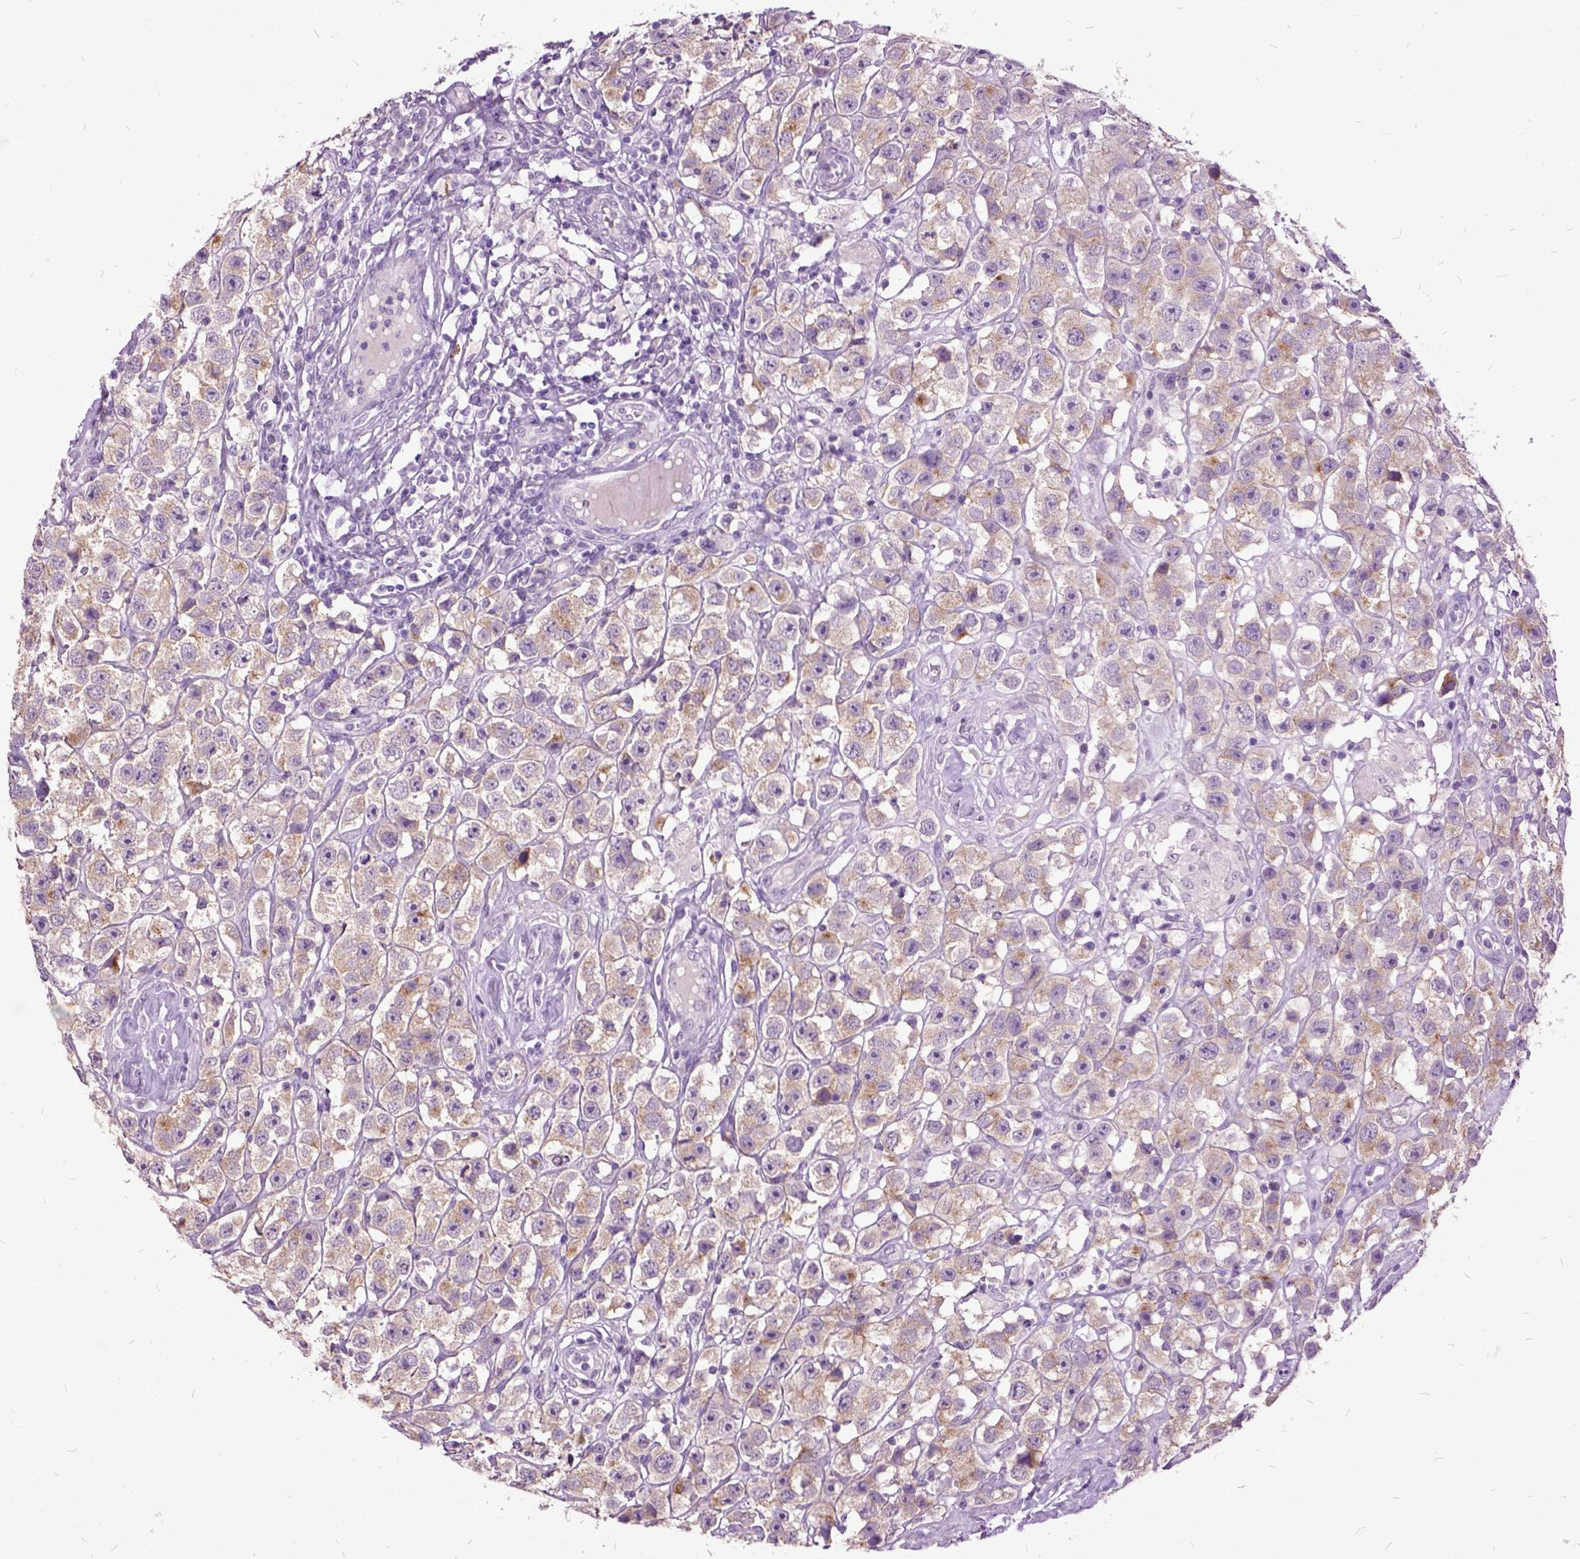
{"staining": {"intensity": "negative", "quantity": "none", "location": "none"}, "tissue": "testis cancer", "cell_type": "Tumor cells", "image_type": "cancer", "snomed": [{"axis": "morphology", "description": "Seminoma, NOS"}, {"axis": "topography", "description": "Testis"}], "caption": "A high-resolution micrograph shows immunohistochemistry staining of testis seminoma, which demonstrates no significant staining in tumor cells.", "gene": "MME", "patient": {"sex": "male", "age": 45}}